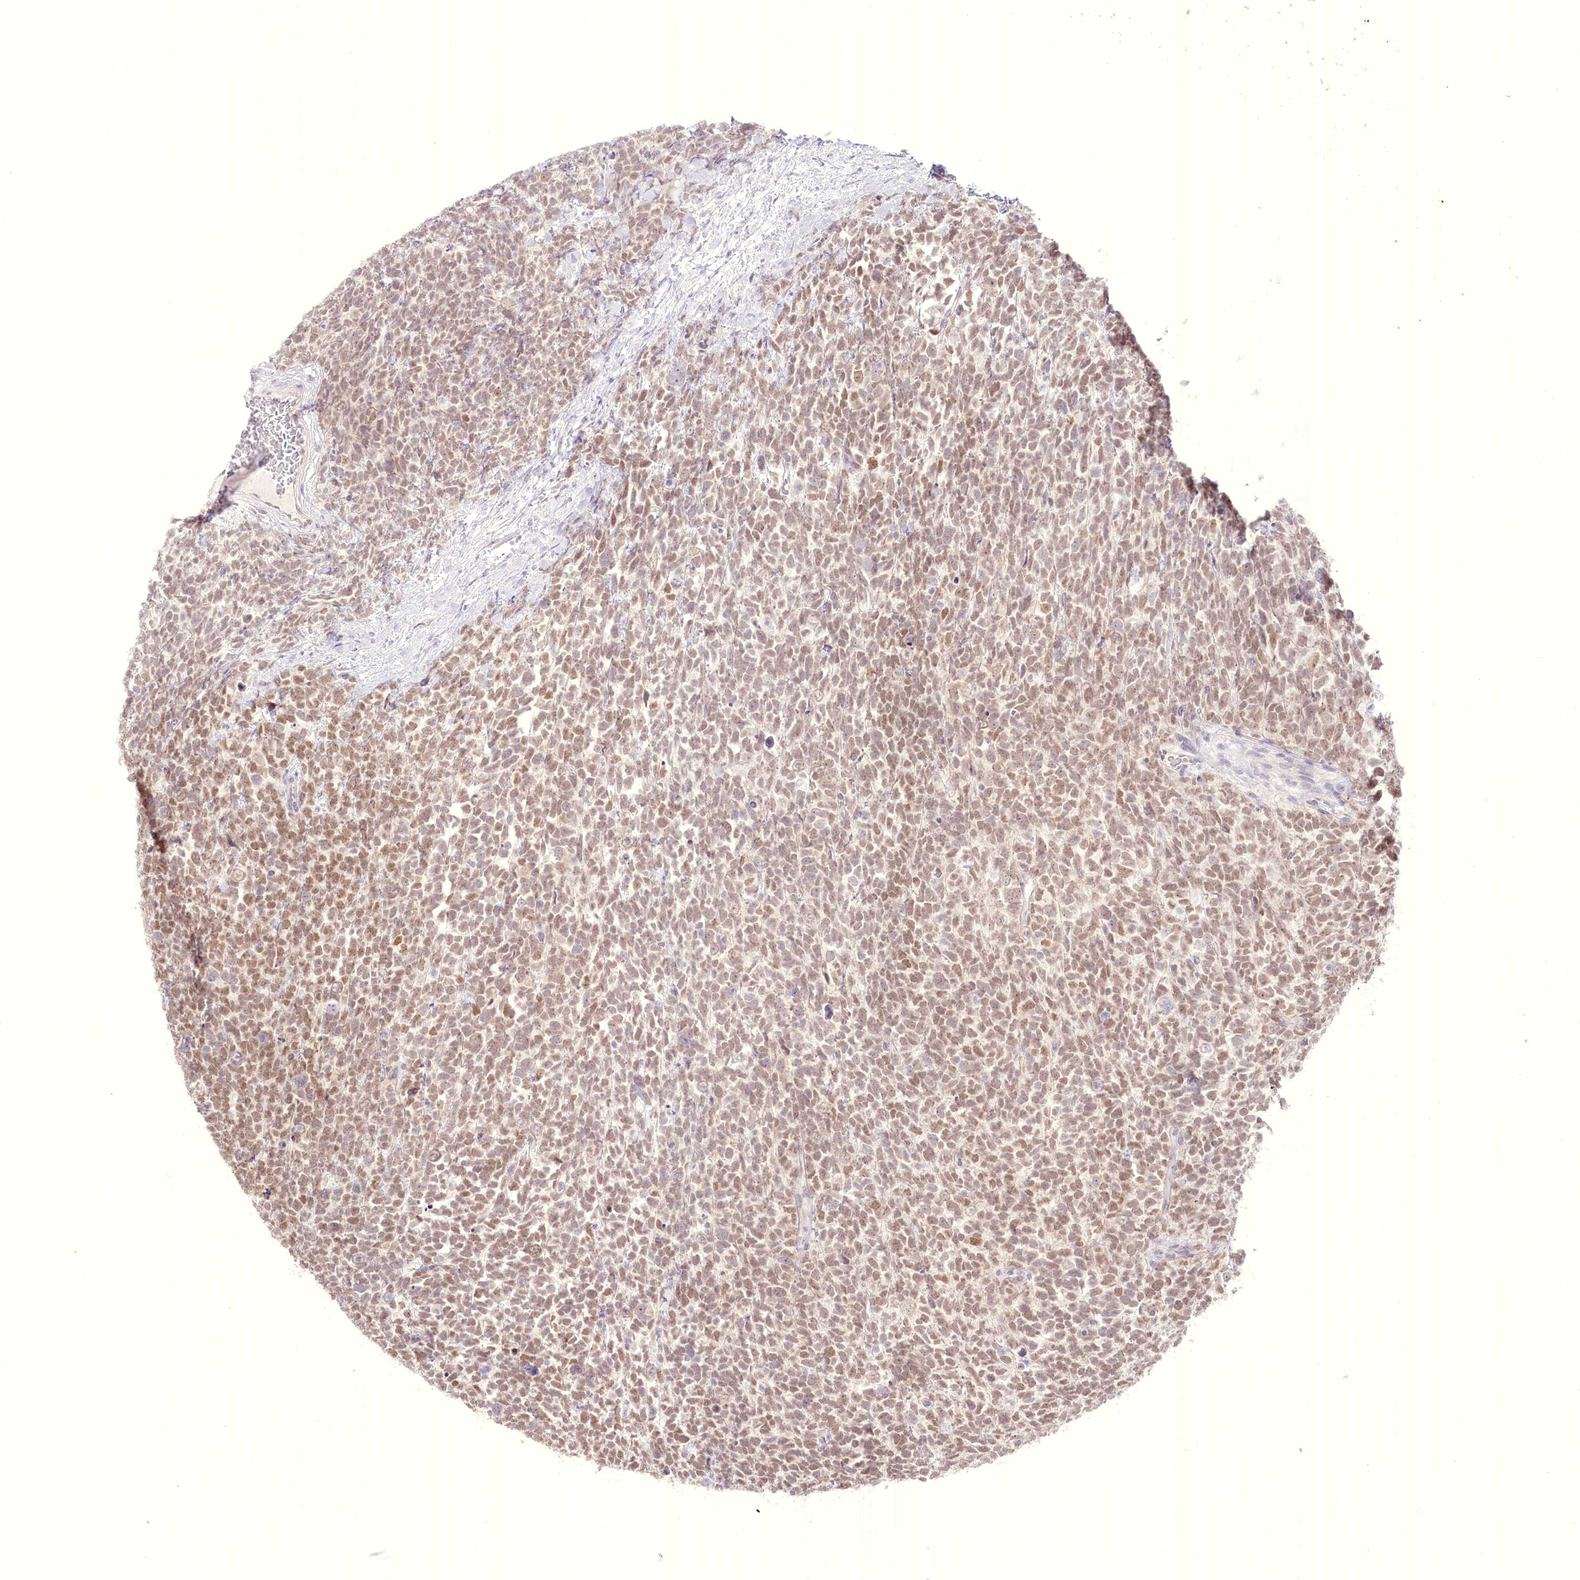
{"staining": {"intensity": "moderate", "quantity": ">75%", "location": "nuclear"}, "tissue": "urothelial cancer", "cell_type": "Tumor cells", "image_type": "cancer", "snomed": [{"axis": "morphology", "description": "Urothelial carcinoma, High grade"}, {"axis": "topography", "description": "Urinary bladder"}], "caption": "Tumor cells reveal medium levels of moderate nuclear positivity in approximately >75% of cells in human urothelial cancer. (Stains: DAB in brown, nuclei in blue, Microscopy: brightfield microscopy at high magnification).", "gene": "SLC39A10", "patient": {"sex": "female", "age": 82}}